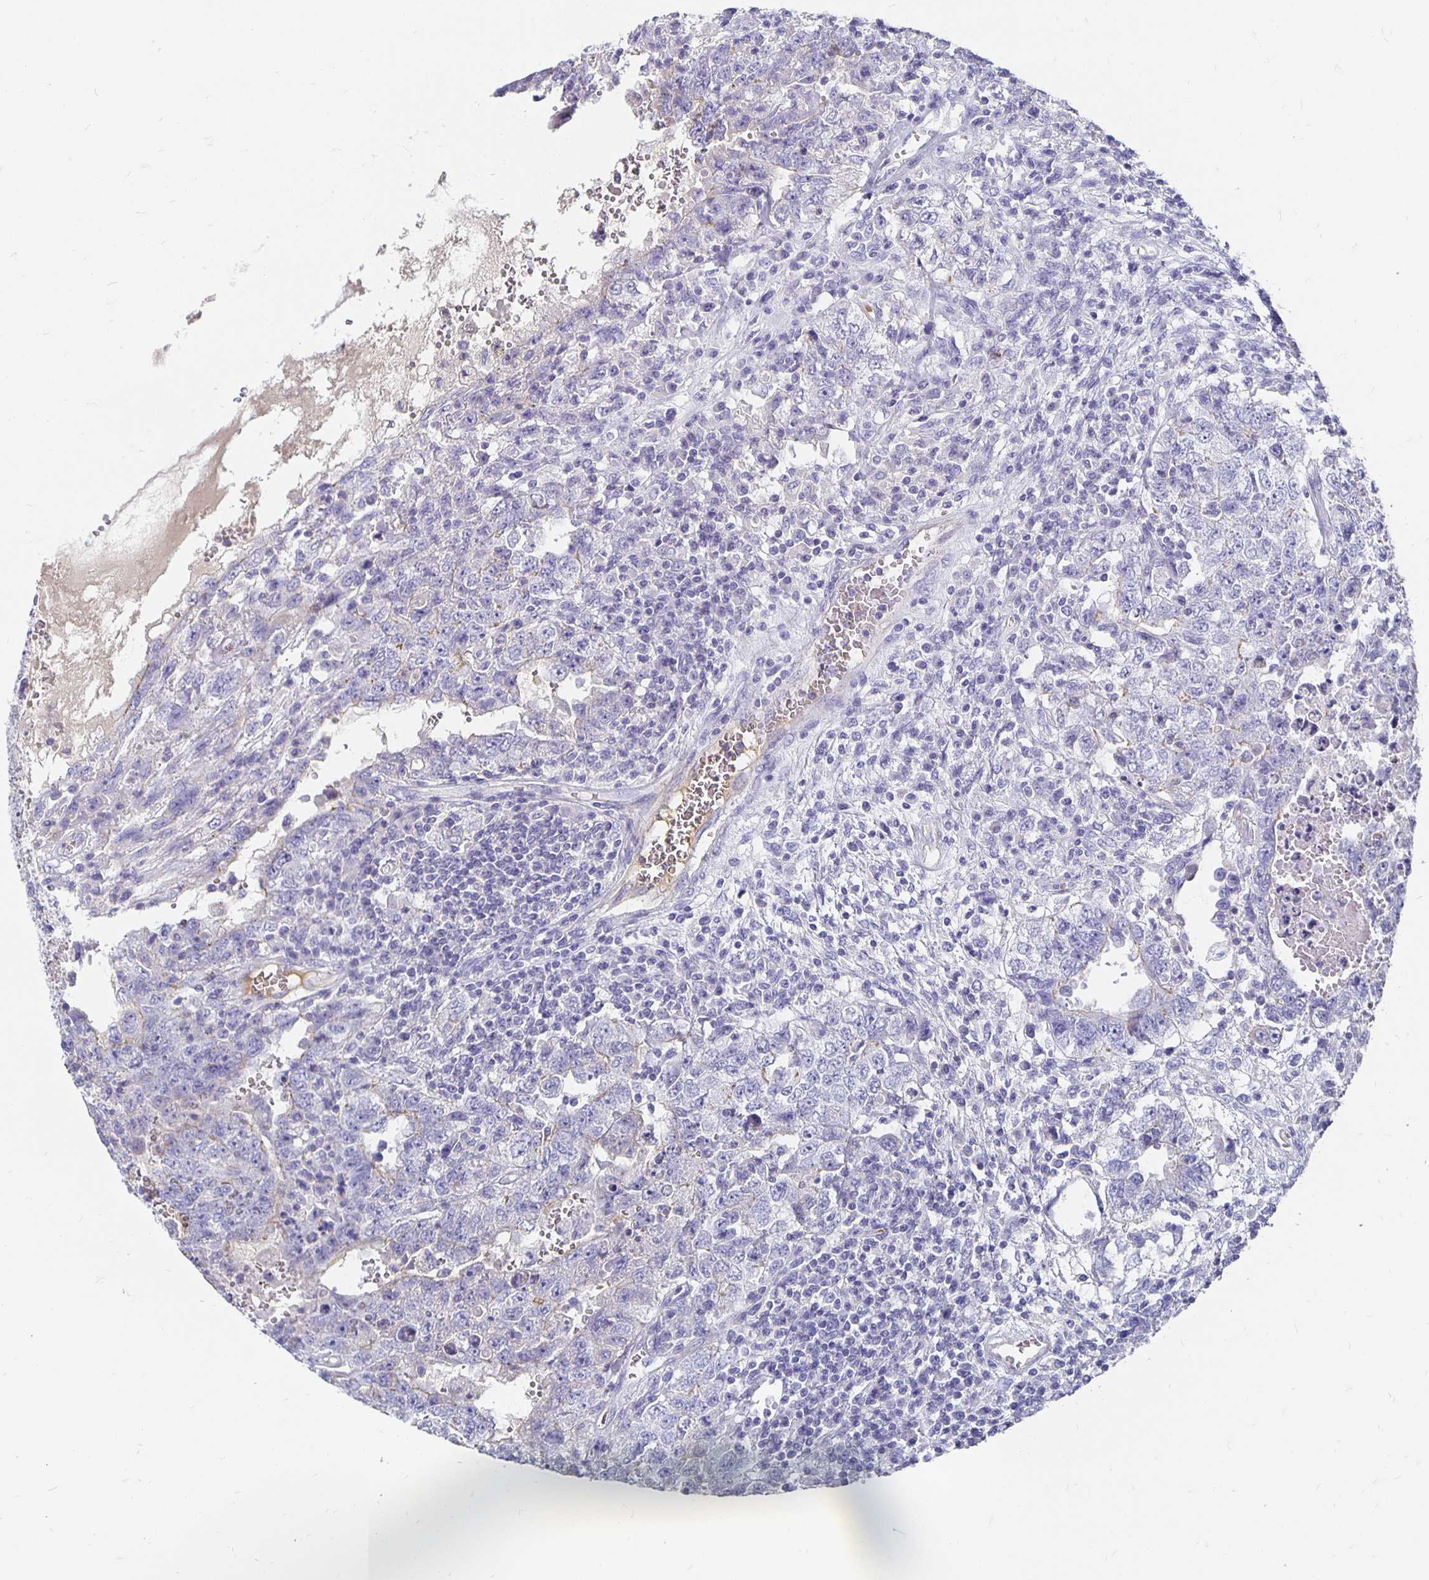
{"staining": {"intensity": "negative", "quantity": "none", "location": "none"}, "tissue": "testis cancer", "cell_type": "Tumor cells", "image_type": "cancer", "snomed": [{"axis": "morphology", "description": "Carcinoma, Embryonal, NOS"}, {"axis": "topography", "description": "Testis"}], "caption": "There is no significant positivity in tumor cells of testis embryonal carcinoma.", "gene": "APOB", "patient": {"sex": "male", "age": 26}}